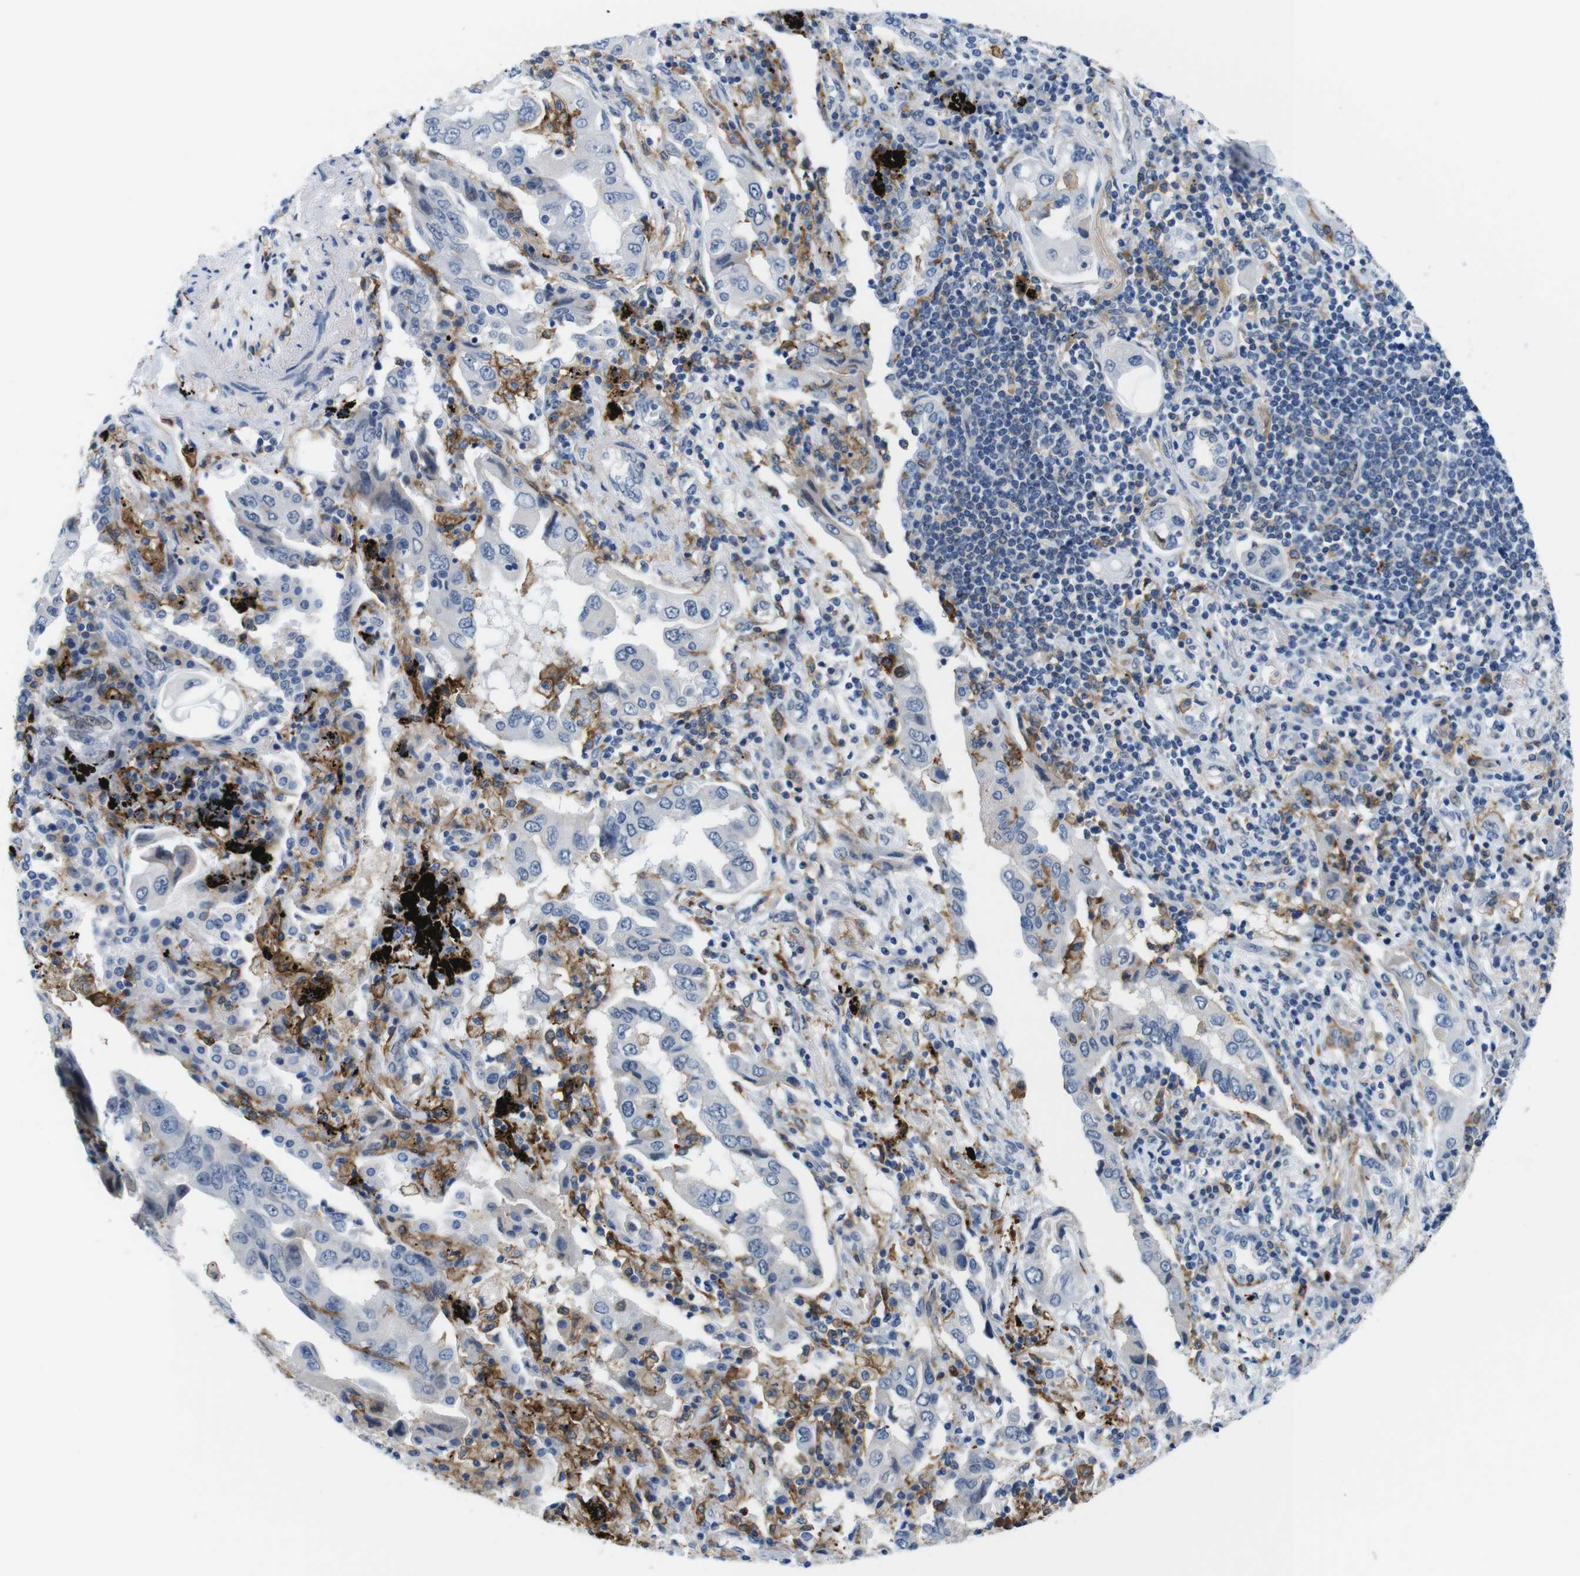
{"staining": {"intensity": "negative", "quantity": "none", "location": "none"}, "tissue": "lung cancer", "cell_type": "Tumor cells", "image_type": "cancer", "snomed": [{"axis": "morphology", "description": "Adenocarcinoma, NOS"}, {"axis": "topography", "description": "Lung"}], "caption": "Immunohistochemical staining of lung cancer exhibits no significant expression in tumor cells.", "gene": "CD300C", "patient": {"sex": "female", "age": 65}}